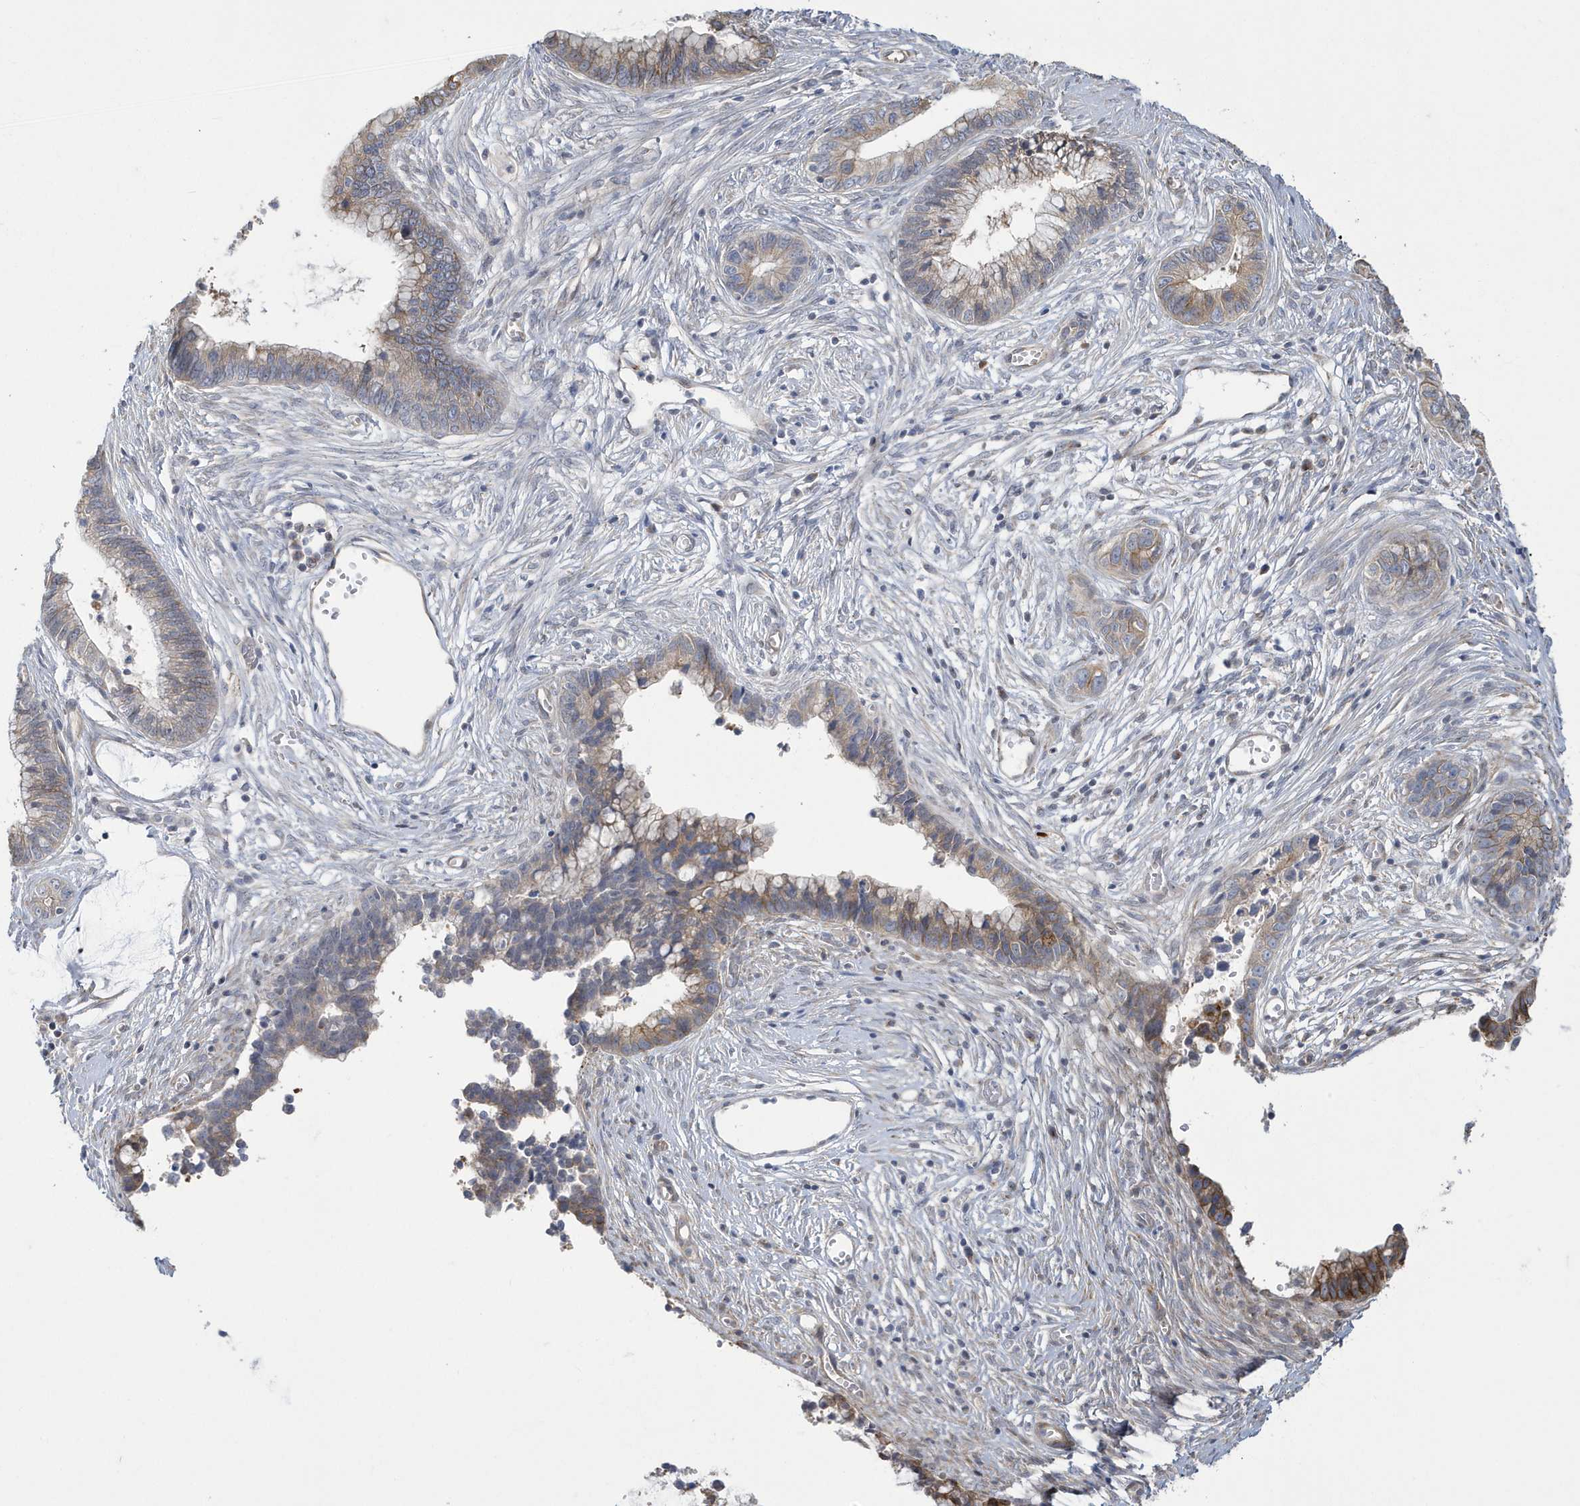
{"staining": {"intensity": "moderate", "quantity": "<25%", "location": "cytoplasmic/membranous"}, "tissue": "cervical cancer", "cell_type": "Tumor cells", "image_type": "cancer", "snomed": [{"axis": "morphology", "description": "Adenocarcinoma, NOS"}, {"axis": "topography", "description": "Cervix"}], "caption": "High-power microscopy captured an immunohistochemistry (IHC) image of adenocarcinoma (cervical), revealing moderate cytoplasmic/membranous staining in about <25% of tumor cells. Nuclei are stained in blue.", "gene": "ZNF654", "patient": {"sex": "female", "age": 44}}